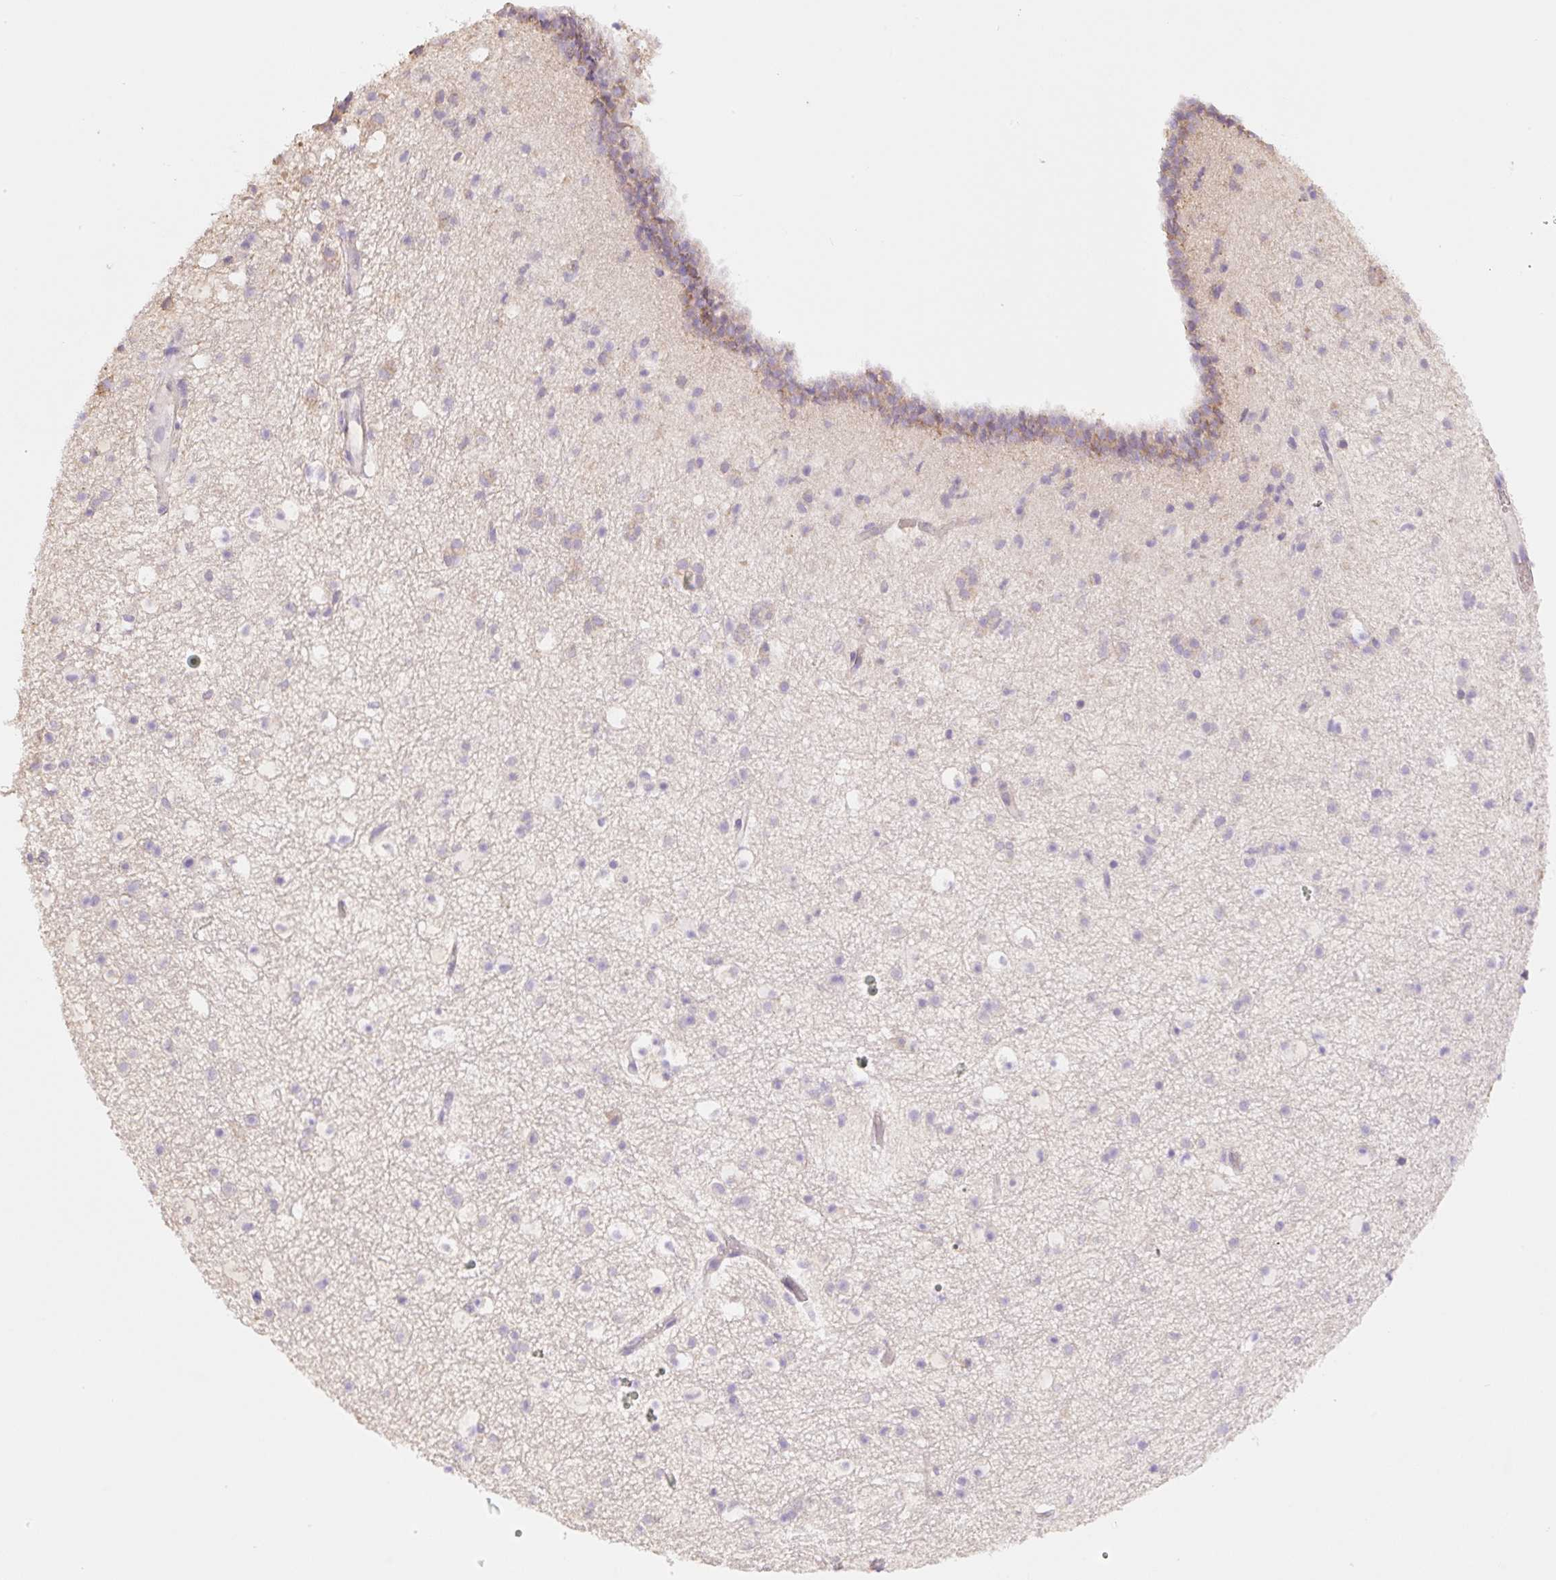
{"staining": {"intensity": "negative", "quantity": "none", "location": "none"}, "tissue": "caudate", "cell_type": "Glial cells", "image_type": "normal", "snomed": [{"axis": "morphology", "description": "Normal tissue, NOS"}, {"axis": "topography", "description": "Lateral ventricle wall"}], "caption": "Immunohistochemical staining of benign caudate displays no significant positivity in glial cells.", "gene": "COPZ2", "patient": {"sex": "male", "age": 37}}